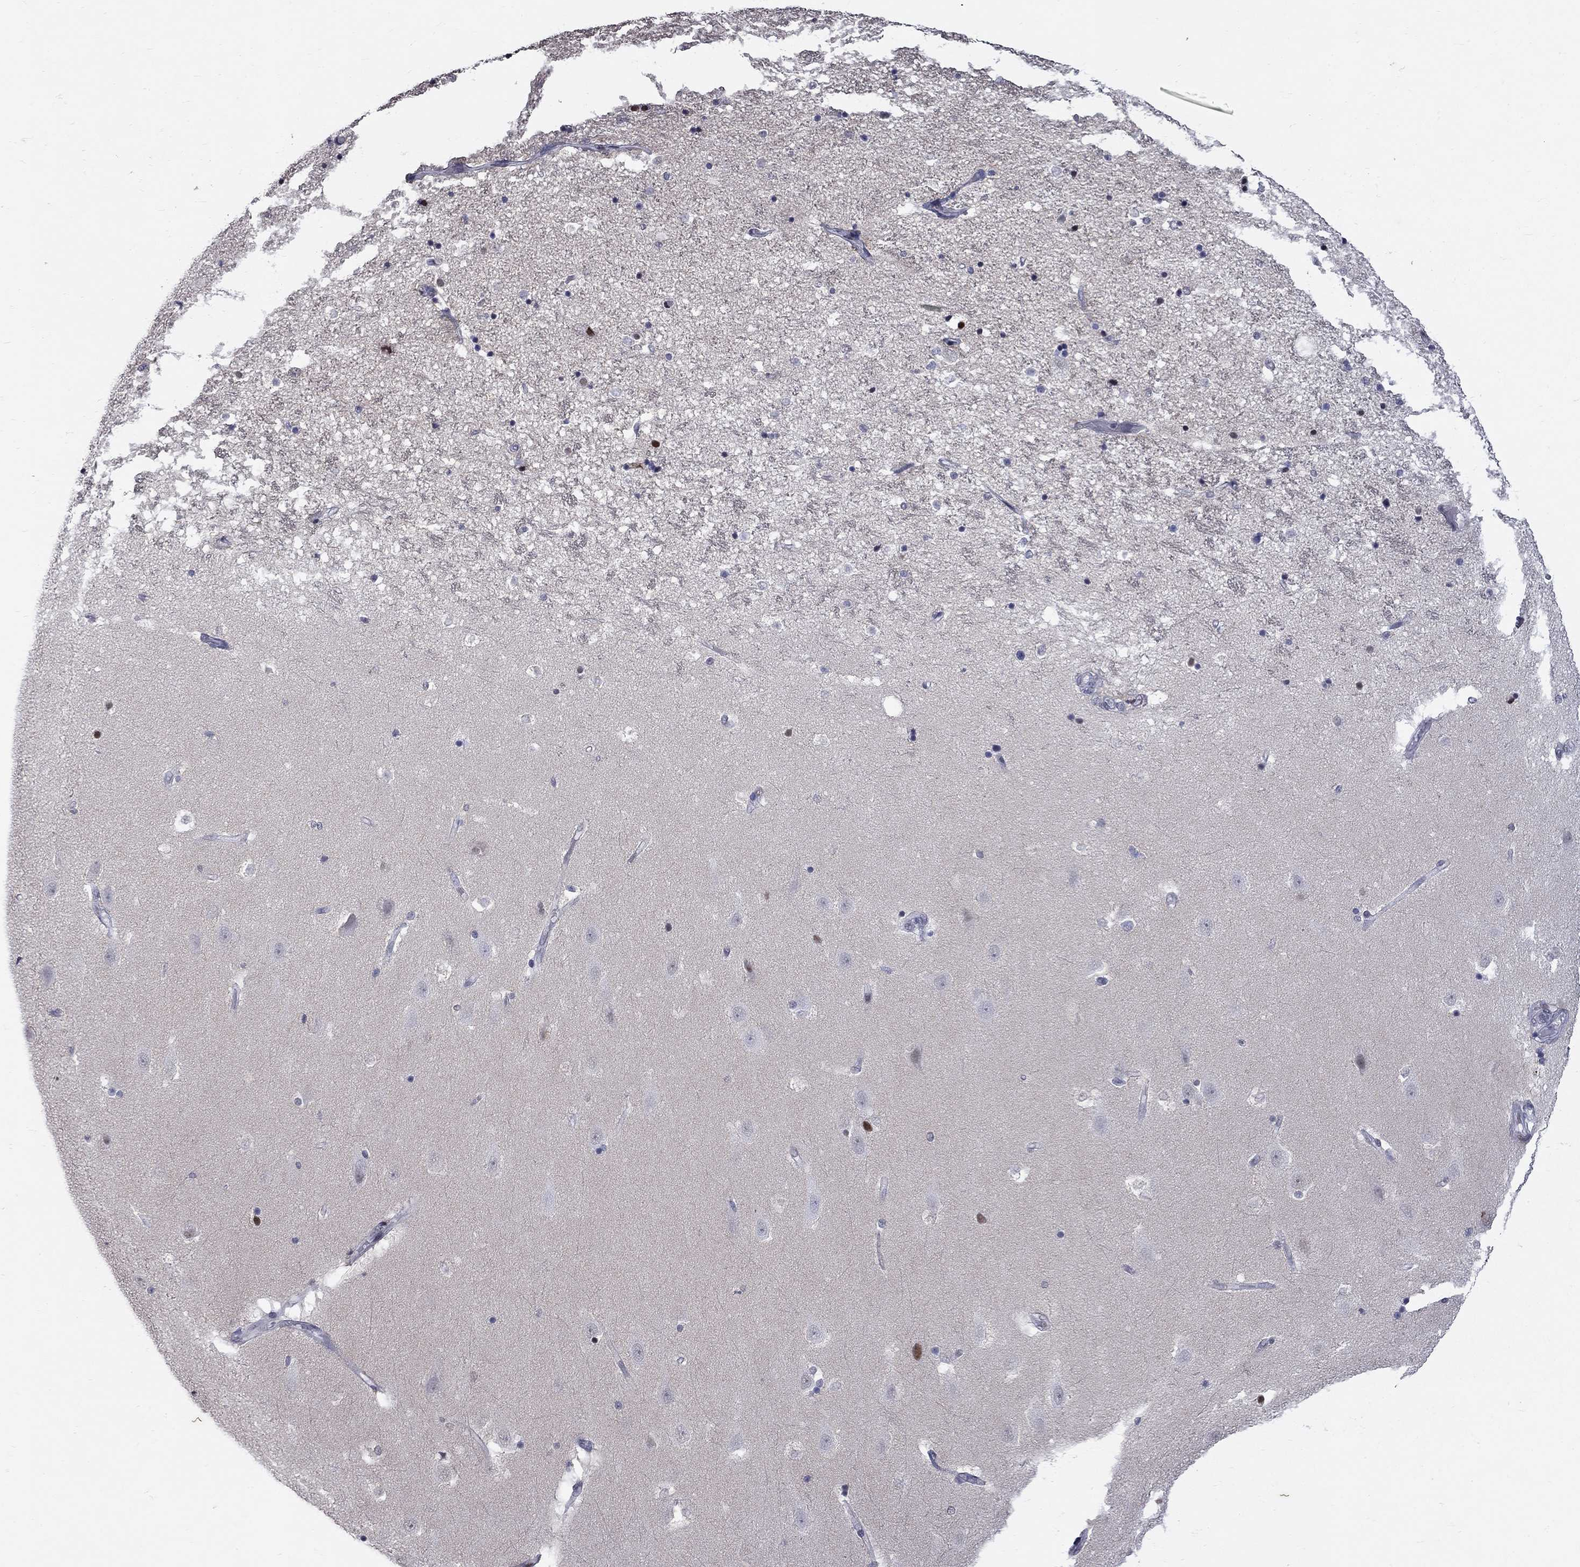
{"staining": {"intensity": "strong", "quantity": "<25%", "location": "nuclear"}, "tissue": "hippocampus", "cell_type": "Glial cells", "image_type": "normal", "snomed": [{"axis": "morphology", "description": "Normal tissue, NOS"}, {"axis": "topography", "description": "Hippocampus"}], "caption": "Glial cells reveal medium levels of strong nuclear staining in about <25% of cells in benign hippocampus.", "gene": "ZNF154", "patient": {"sex": "male", "age": 49}}